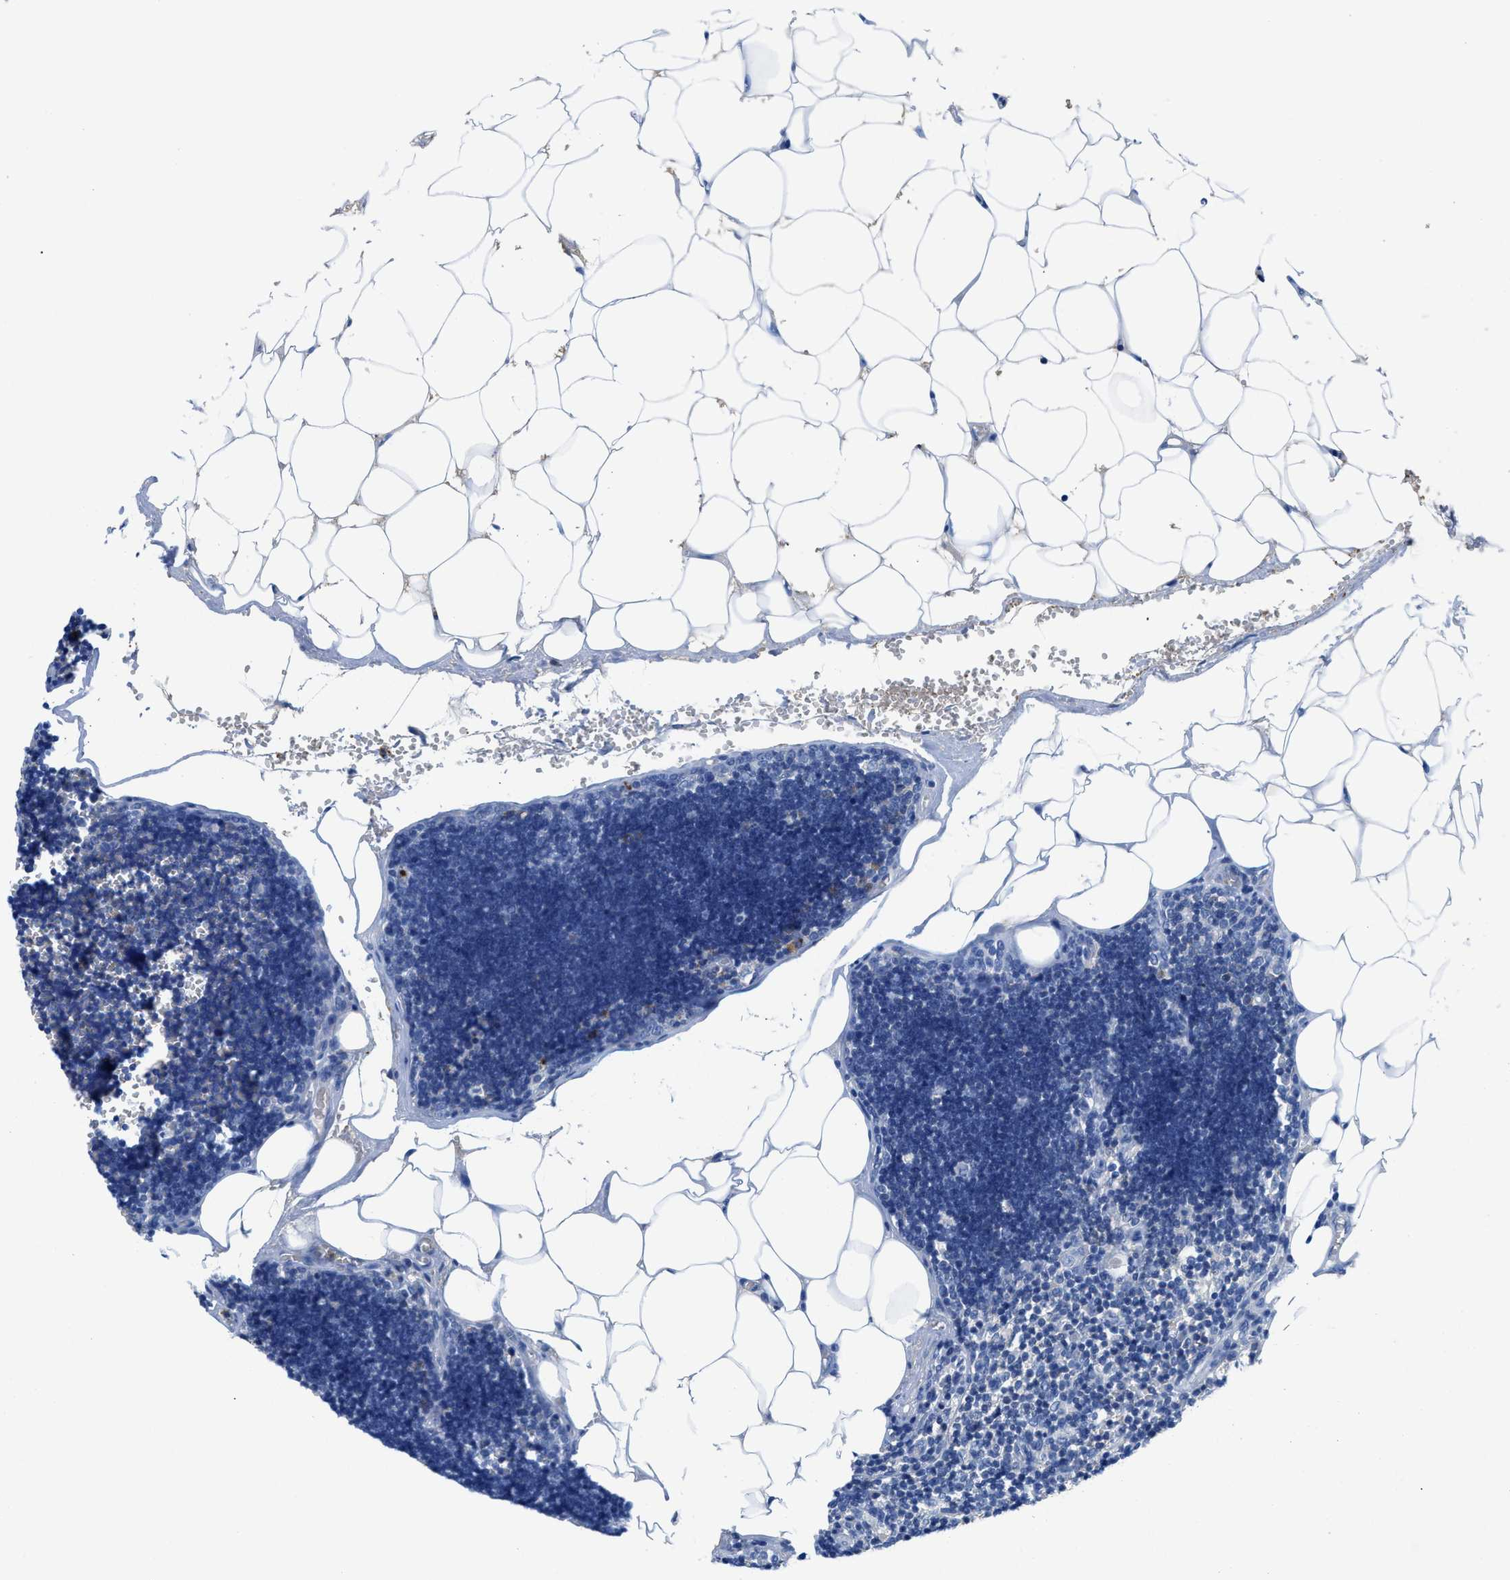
{"staining": {"intensity": "negative", "quantity": "none", "location": "none"}, "tissue": "lymph node", "cell_type": "Germinal center cells", "image_type": "normal", "snomed": [{"axis": "morphology", "description": "Normal tissue, NOS"}, {"axis": "topography", "description": "Lymph node"}], "caption": "High magnification brightfield microscopy of normal lymph node stained with DAB (3,3'-diaminobenzidine) (brown) and counterstained with hematoxylin (blue): germinal center cells show no significant staining.", "gene": "NEB", "patient": {"sex": "male", "age": 33}}